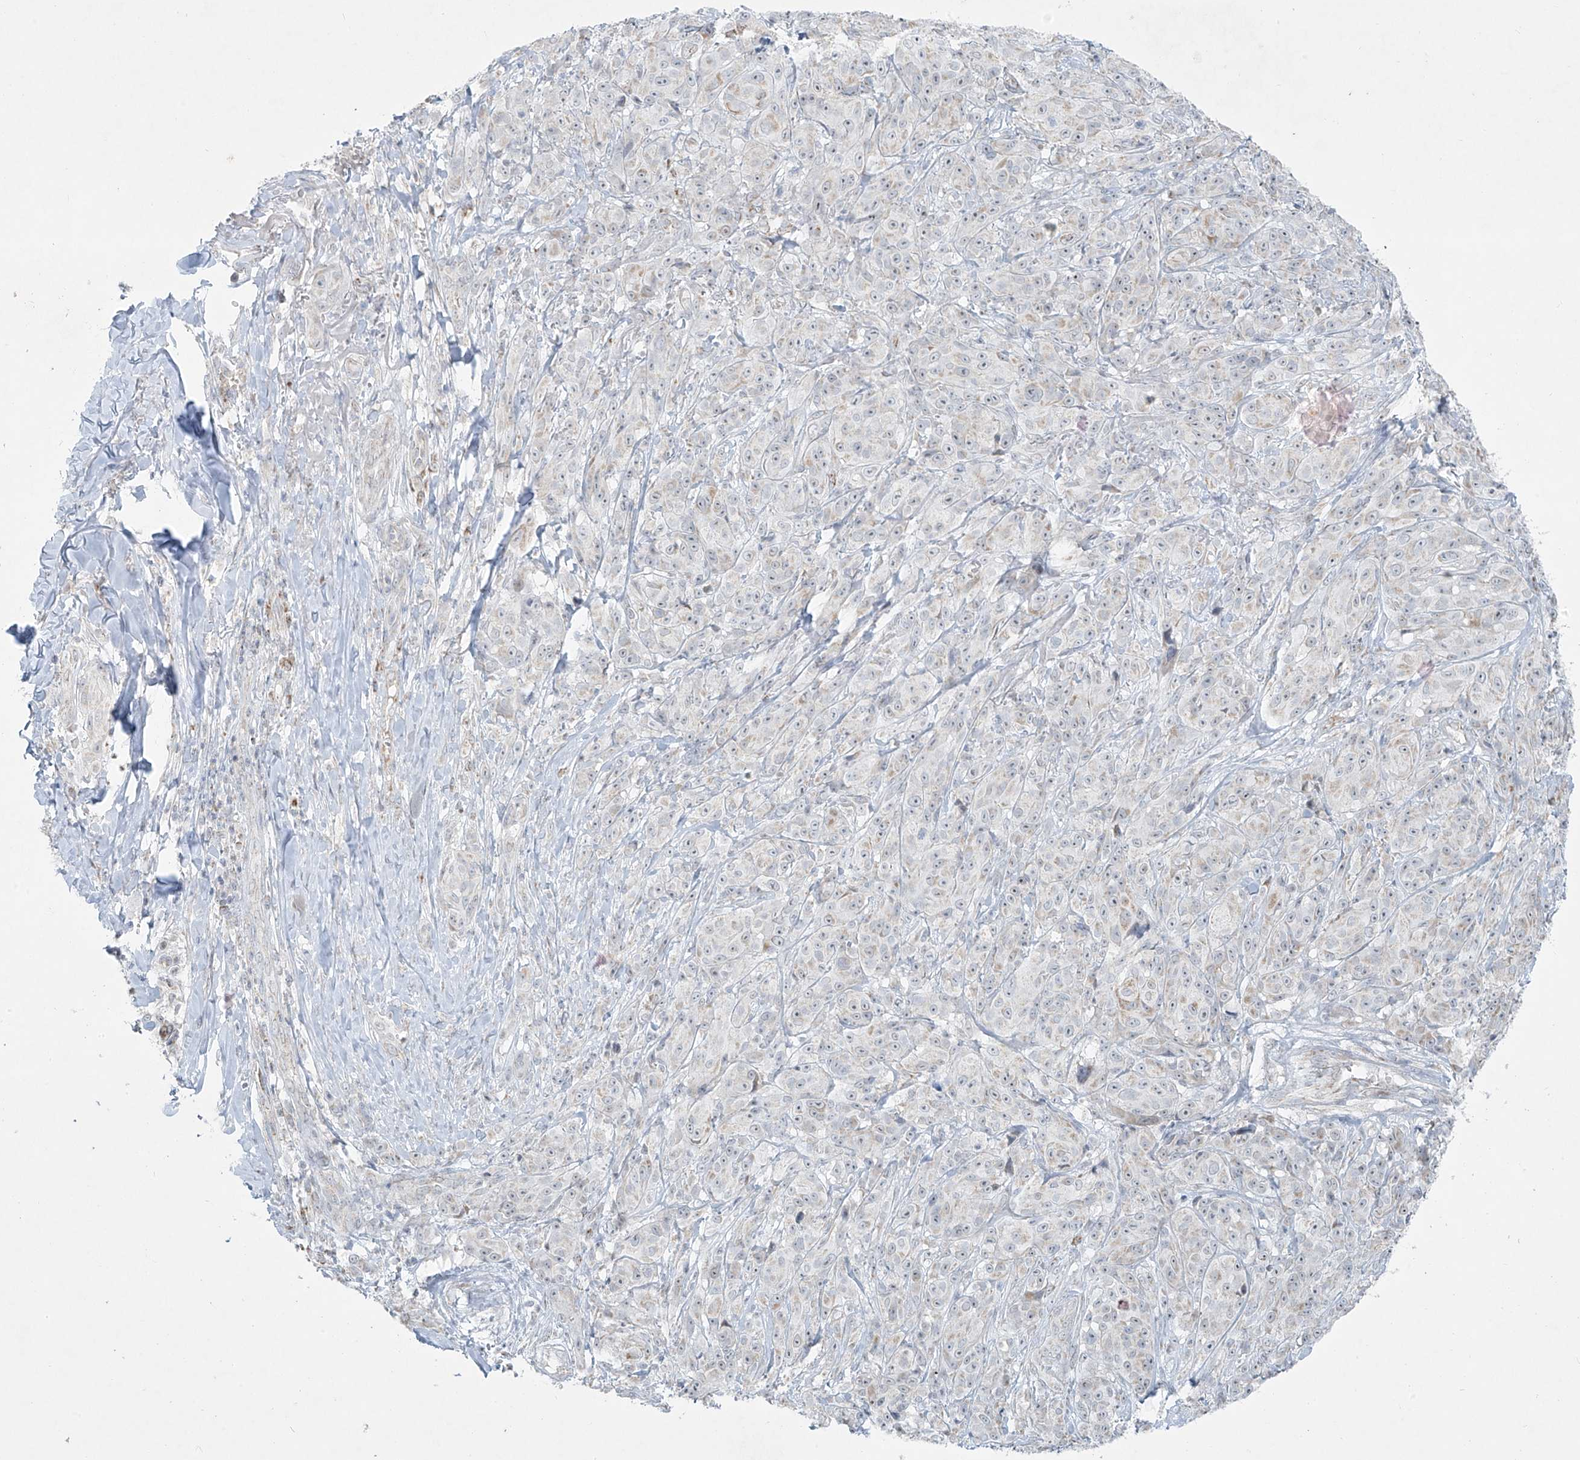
{"staining": {"intensity": "weak", "quantity": "25%-75%", "location": "cytoplasmic/membranous"}, "tissue": "melanoma", "cell_type": "Tumor cells", "image_type": "cancer", "snomed": [{"axis": "morphology", "description": "Malignant melanoma, NOS"}, {"axis": "topography", "description": "Skin"}], "caption": "IHC image of neoplastic tissue: human malignant melanoma stained using IHC exhibits low levels of weak protein expression localized specifically in the cytoplasmic/membranous of tumor cells, appearing as a cytoplasmic/membranous brown color.", "gene": "SMDT1", "patient": {"sex": "male", "age": 73}}